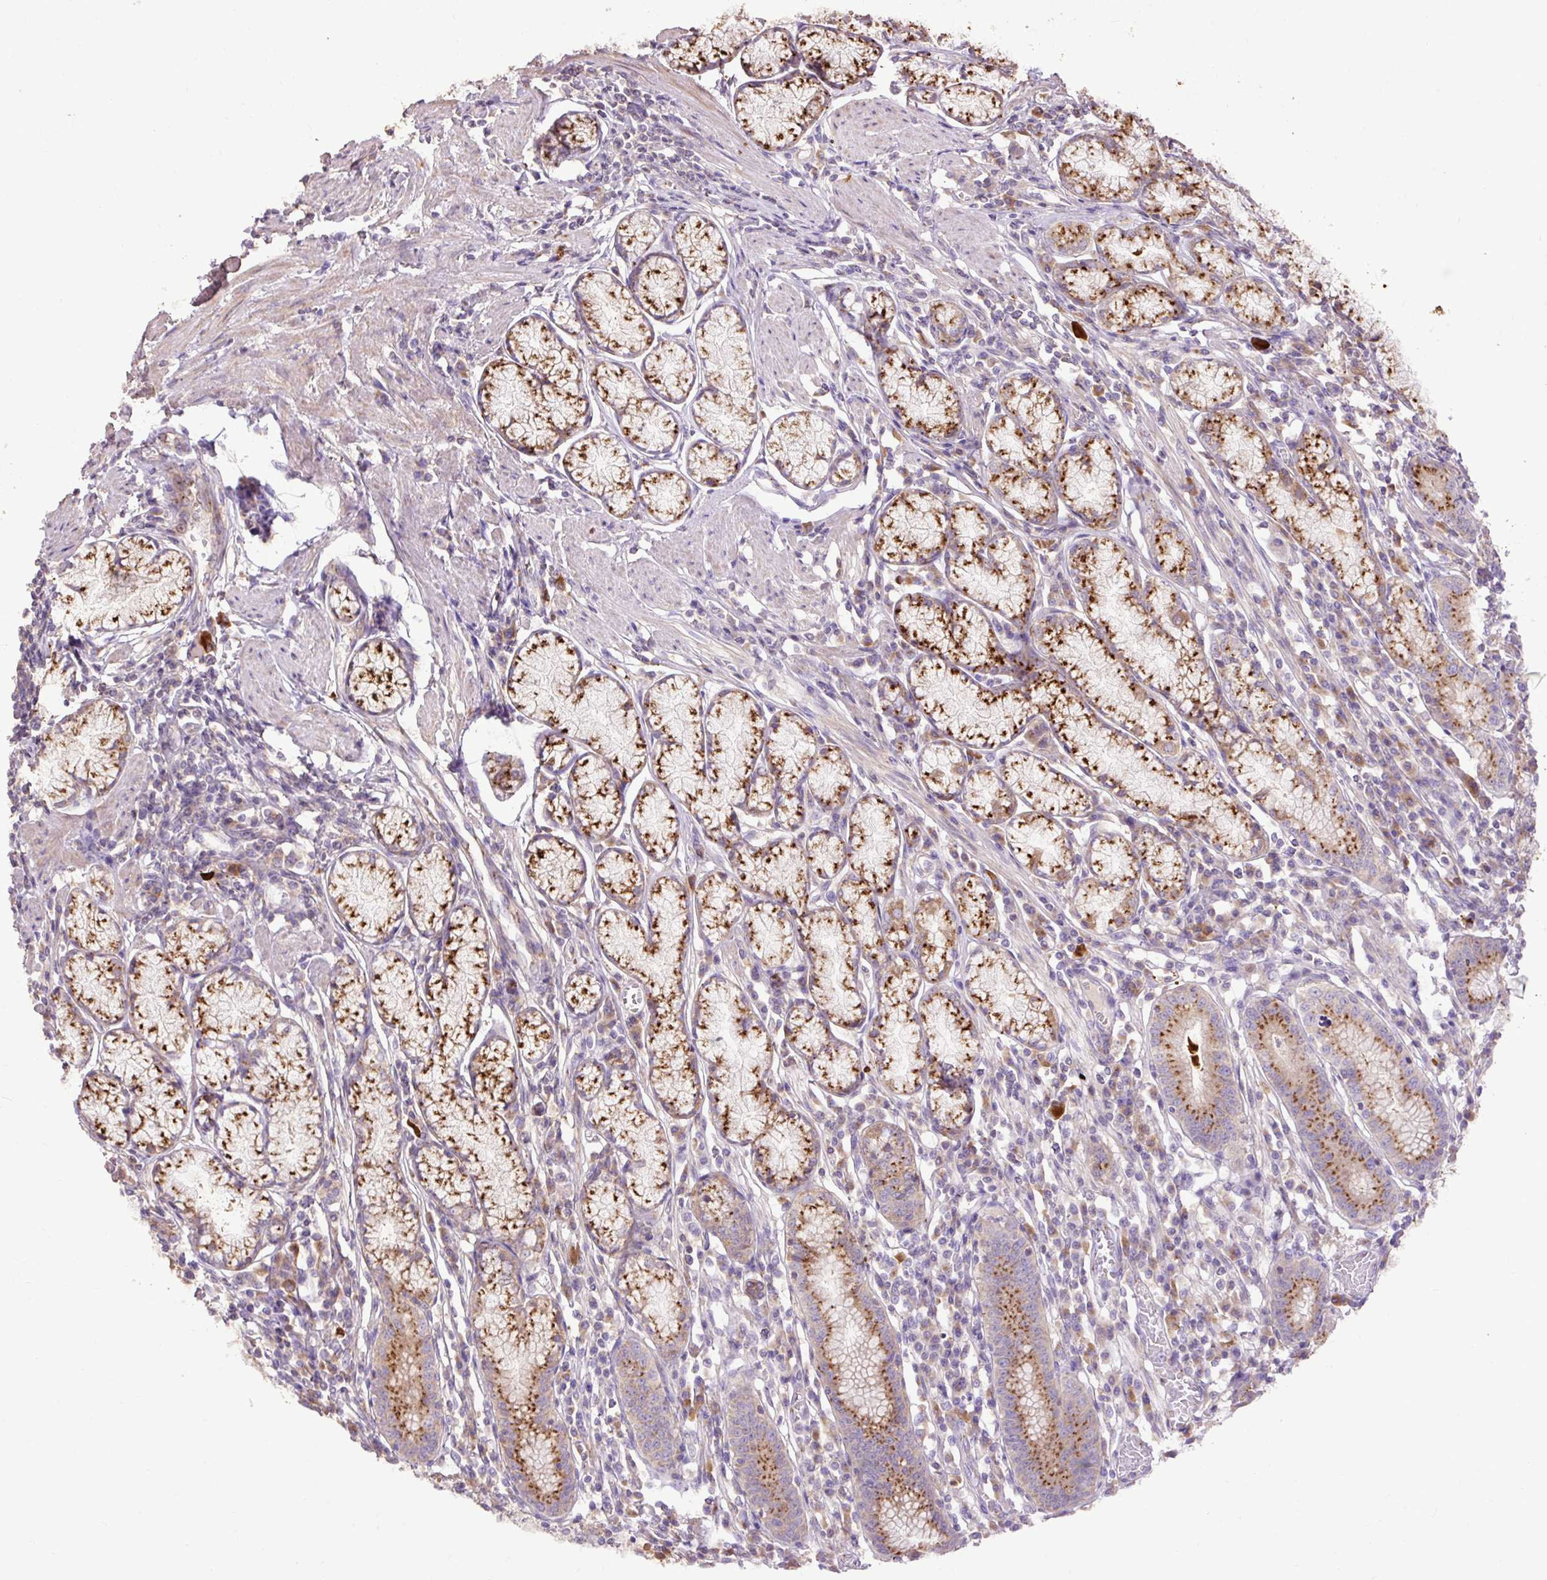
{"staining": {"intensity": "strong", "quantity": "25%-75%", "location": "cytoplasmic/membranous"}, "tissue": "stomach", "cell_type": "Glandular cells", "image_type": "normal", "snomed": [{"axis": "morphology", "description": "Normal tissue, NOS"}, {"axis": "topography", "description": "Stomach"}], "caption": "Immunohistochemistry histopathology image of unremarkable stomach: stomach stained using IHC exhibits high levels of strong protein expression localized specifically in the cytoplasmic/membranous of glandular cells, appearing as a cytoplasmic/membranous brown color.", "gene": "ABR", "patient": {"sex": "male", "age": 55}}